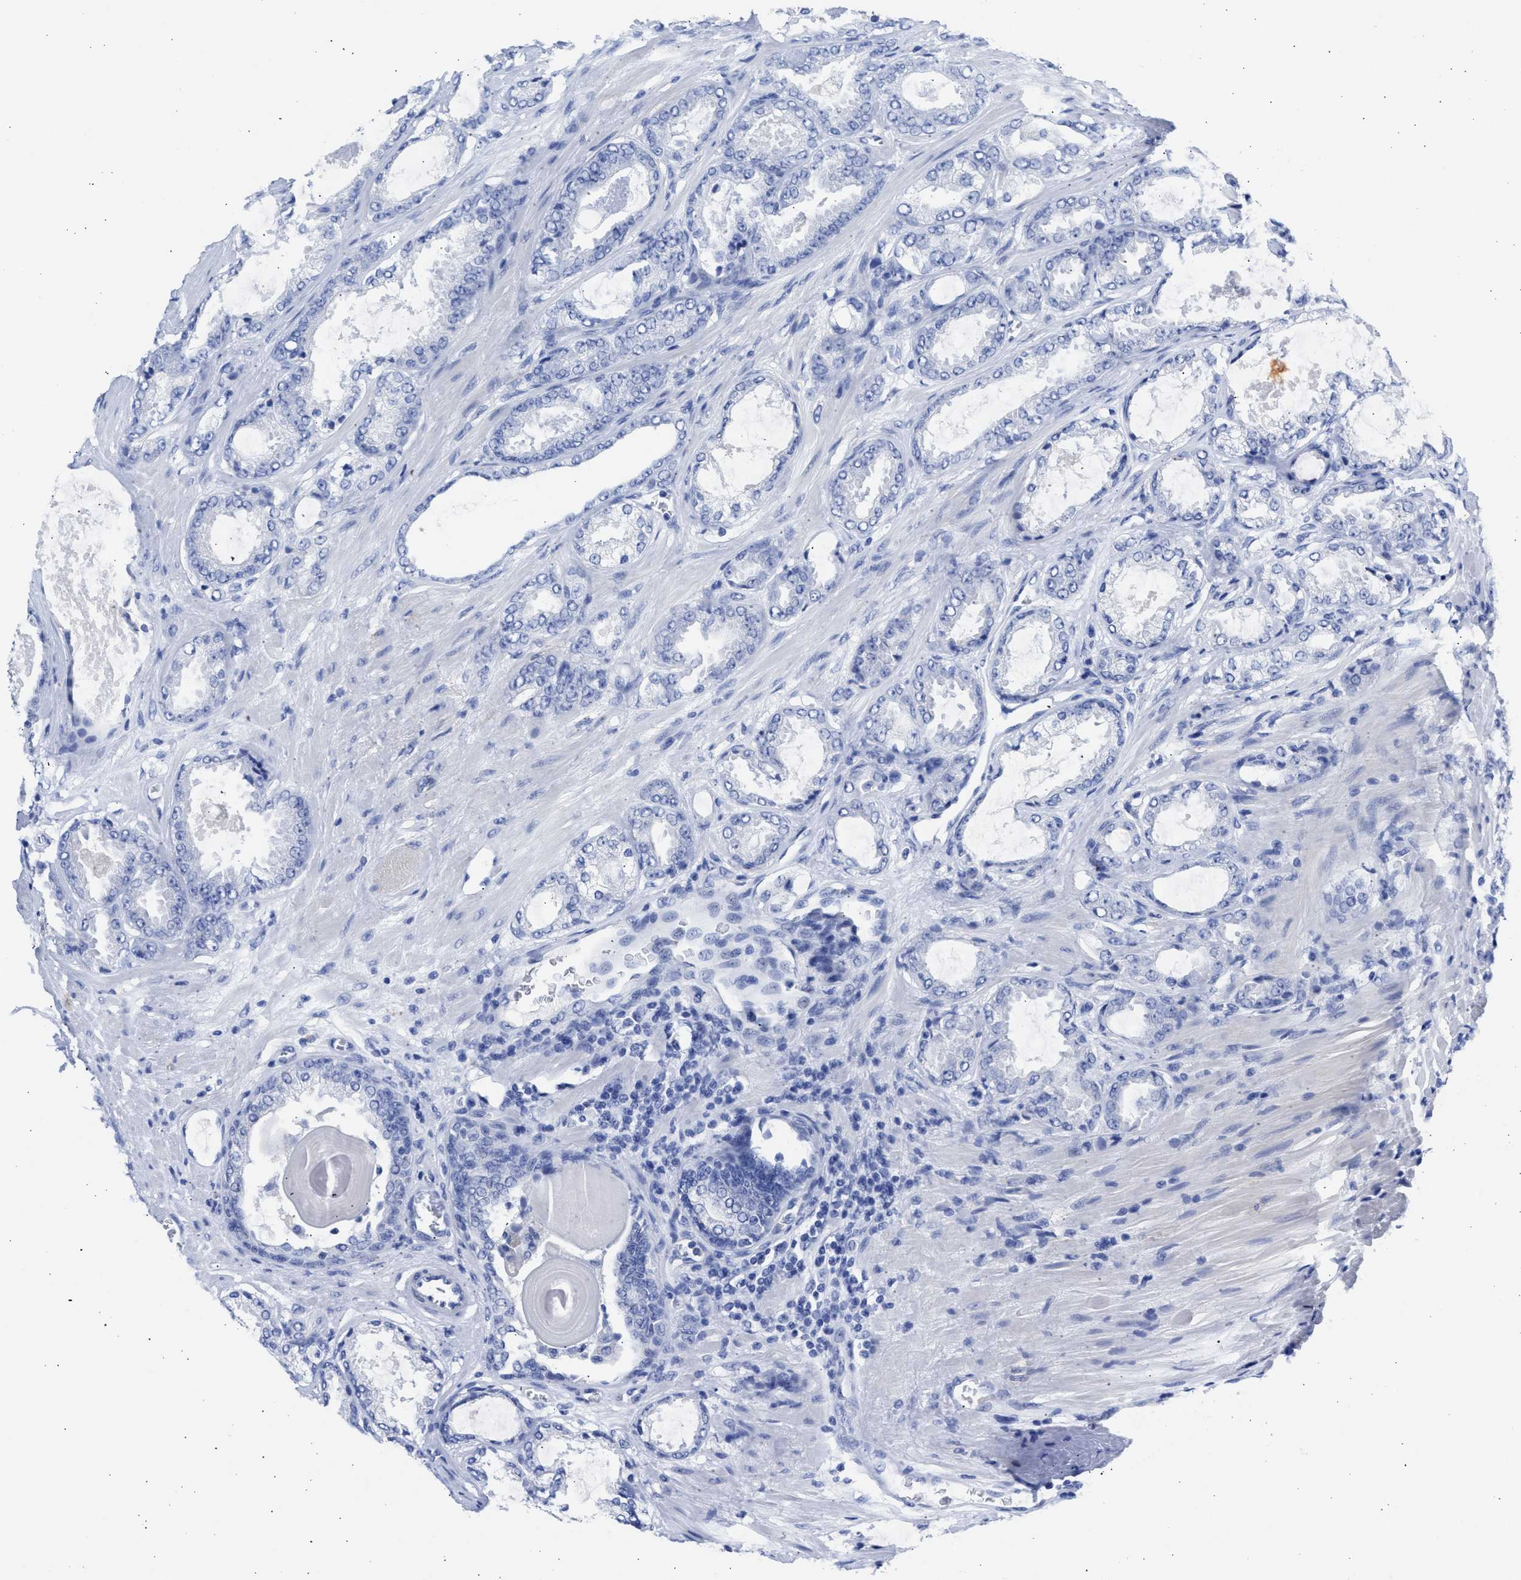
{"staining": {"intensity": "negative", "quantity": "none", "location": "none"}, "tissue": "prostate cancer", "cell_type": "Tumor cells", "image_type": "cancer", "snomed": [{"axis": "morphology", "description": "Adenocarcinoma, High grade"}, {"axis": "topography", "description": "Prostate"}], "caption": "Immunohistochemistry histopathology image of high-grade adenocarcinoma (prostate) stained for a protein (brown), which demonstrates no staining in tumor cells. (Brightfield microscopy of DAB (3,3'-diaminobenzidine) immunohistochemistry (IHC) at high magnification).", "gene": "NCAM1", "patient": {"sex": "male", "age": 65}}